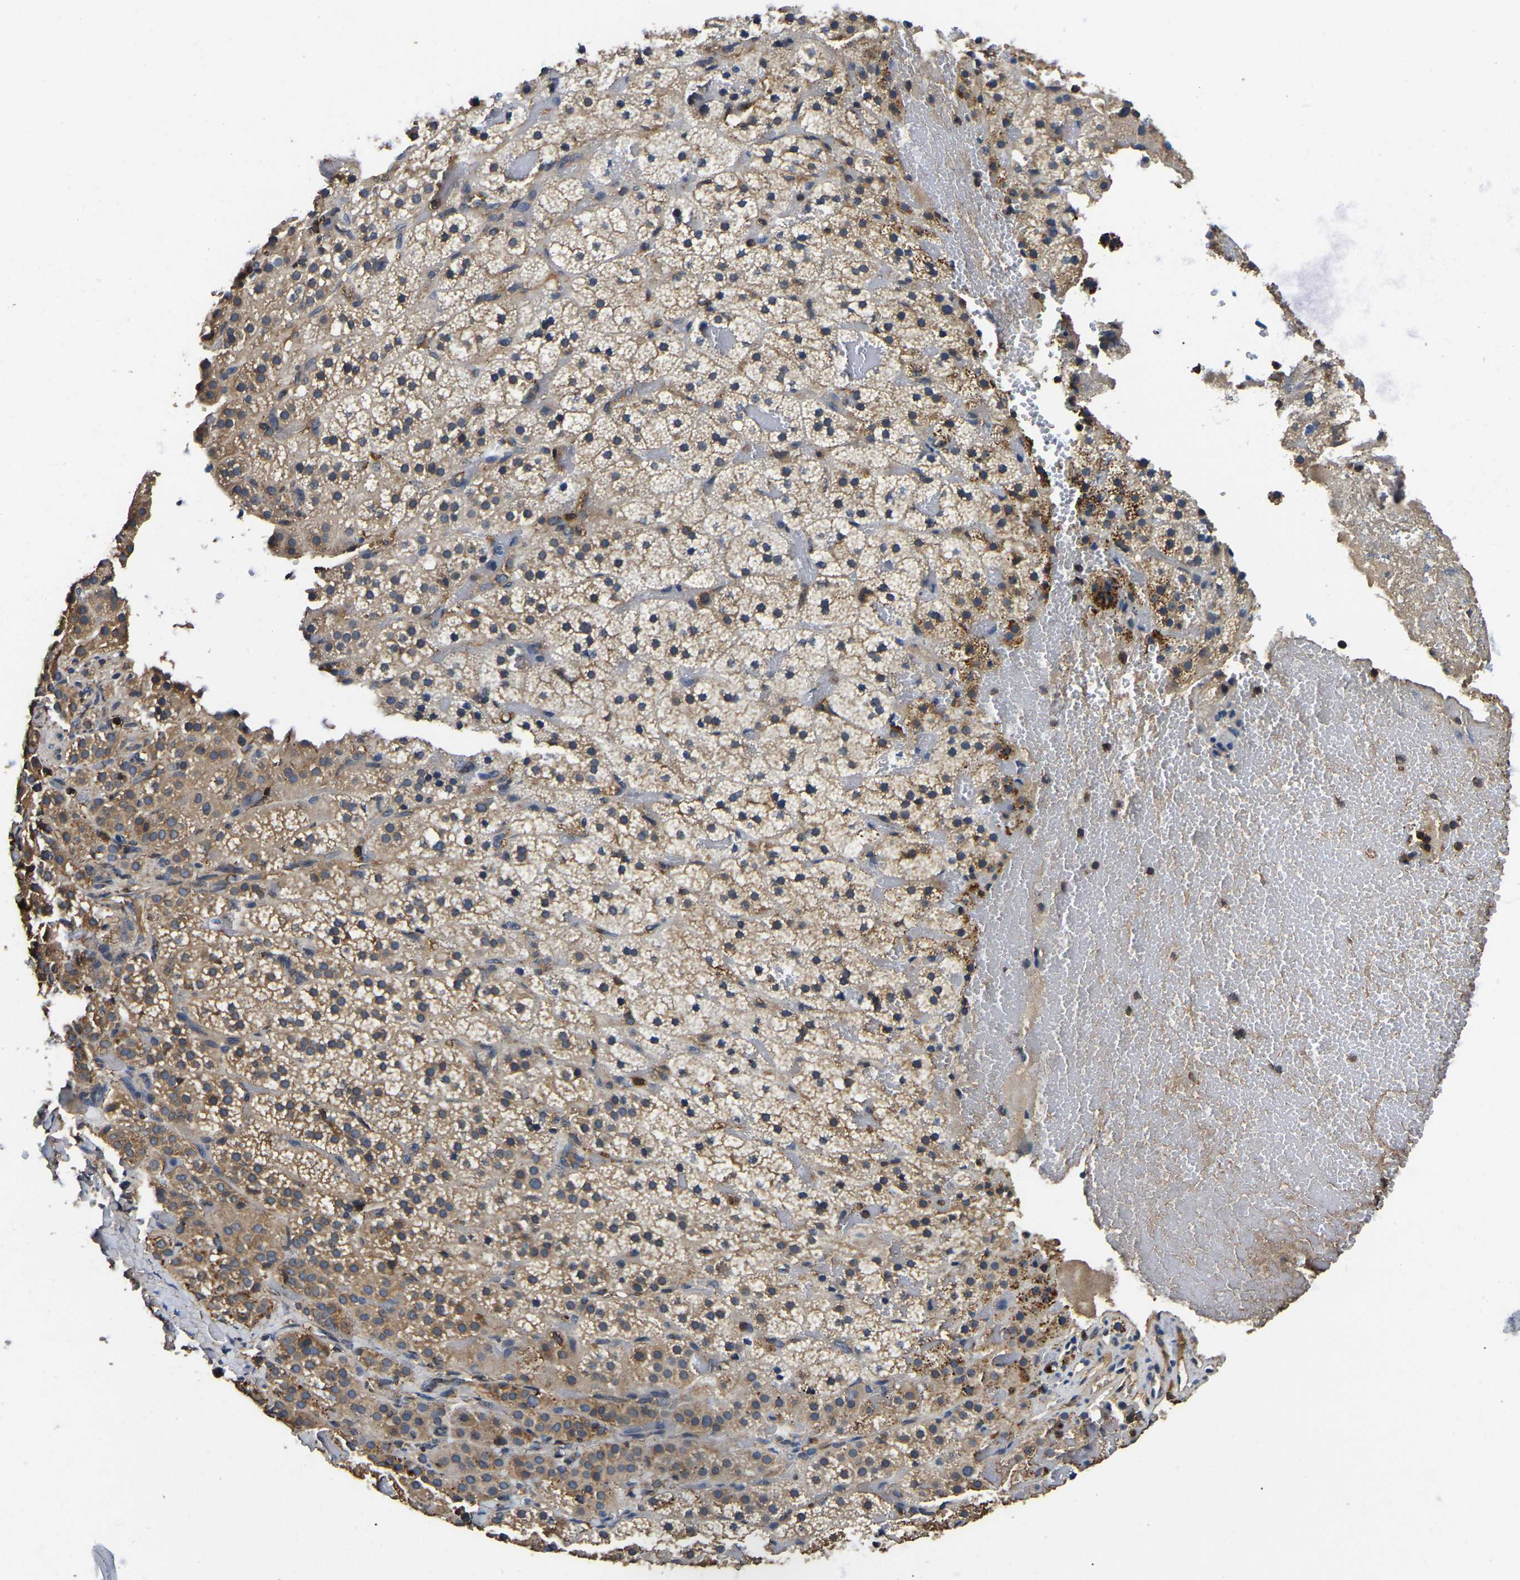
{"staining": {"intensity": "moderate", "quantity": "25%-75%", "location": "cytoplasmic/membranous"}, "tissue": "adrenal gland", "cell_type": "Glandular cells", "image_type": "normal", "snomed": [{"axis": "morphology", "description": "Normal tissue, NOS"}, {"axis": "topography", "description": "Adrenal gland"}], "caption": "Brown immunohistochemical staining in unremarkable adrenal gland reveals moderate cytoplasmic/membranous staining in approximately 25%-75% of glandular cells. Nuclei are stained in blue.", "gene": "SMPD2", "patient": {"sex": "female", "age": 59}}